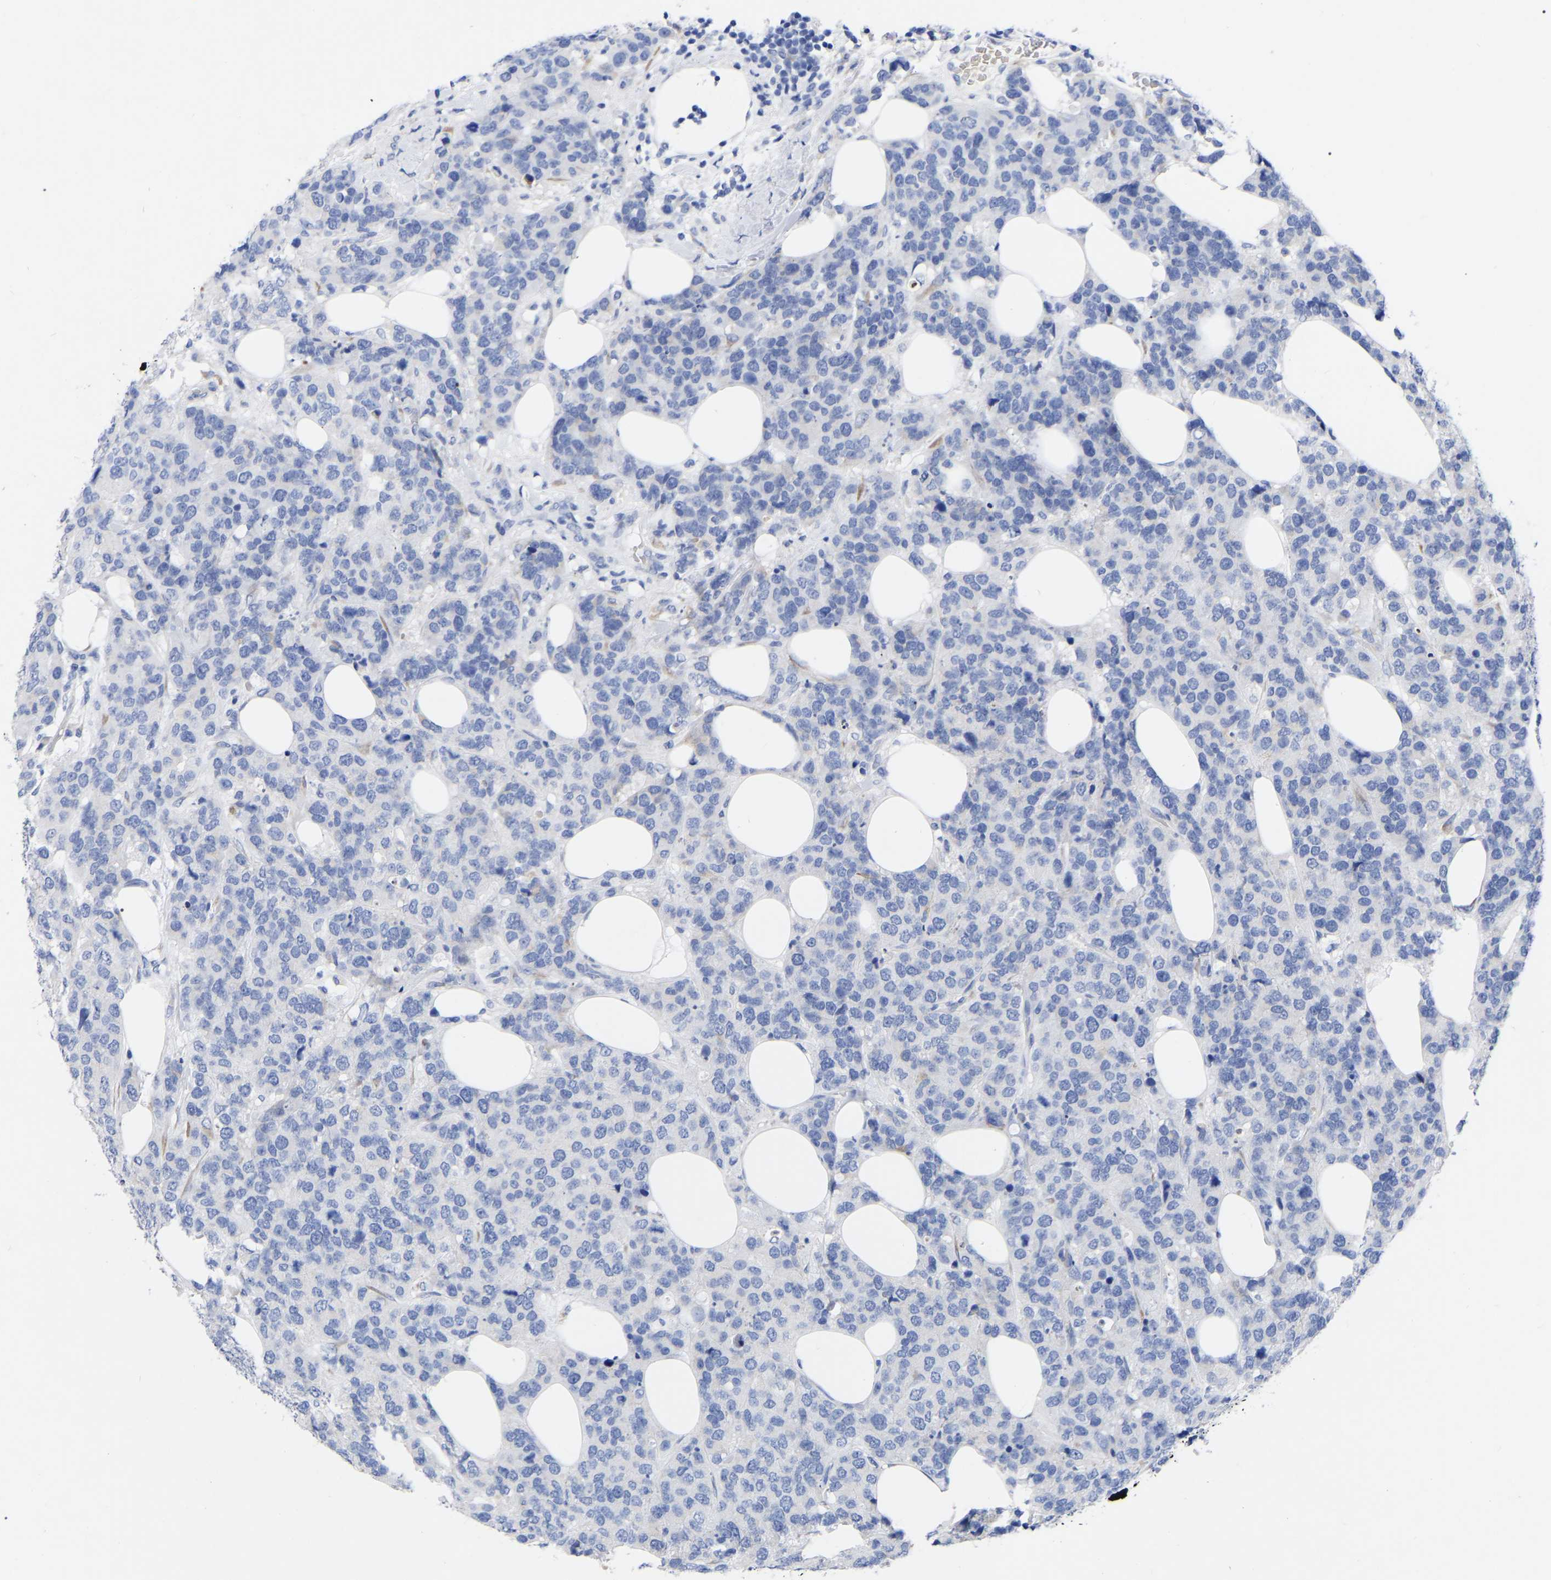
{"staining": {"intensity": "negative", "quantity": "none", "location": "none"}, "tissue": "breast cancer", "cell_type": "Tumor cells", "image_type": "cancer", "snomed": [{"axis": "morphology", "description": "Lobular carcinoma"}, {"axis": "topography", "description": "Breast"}], "caption": "A histopathology image of human breast cancer is negative for staining in tumor cells.", "gene": "GDF3", "patient": {"sex": "female", "age": 59}}